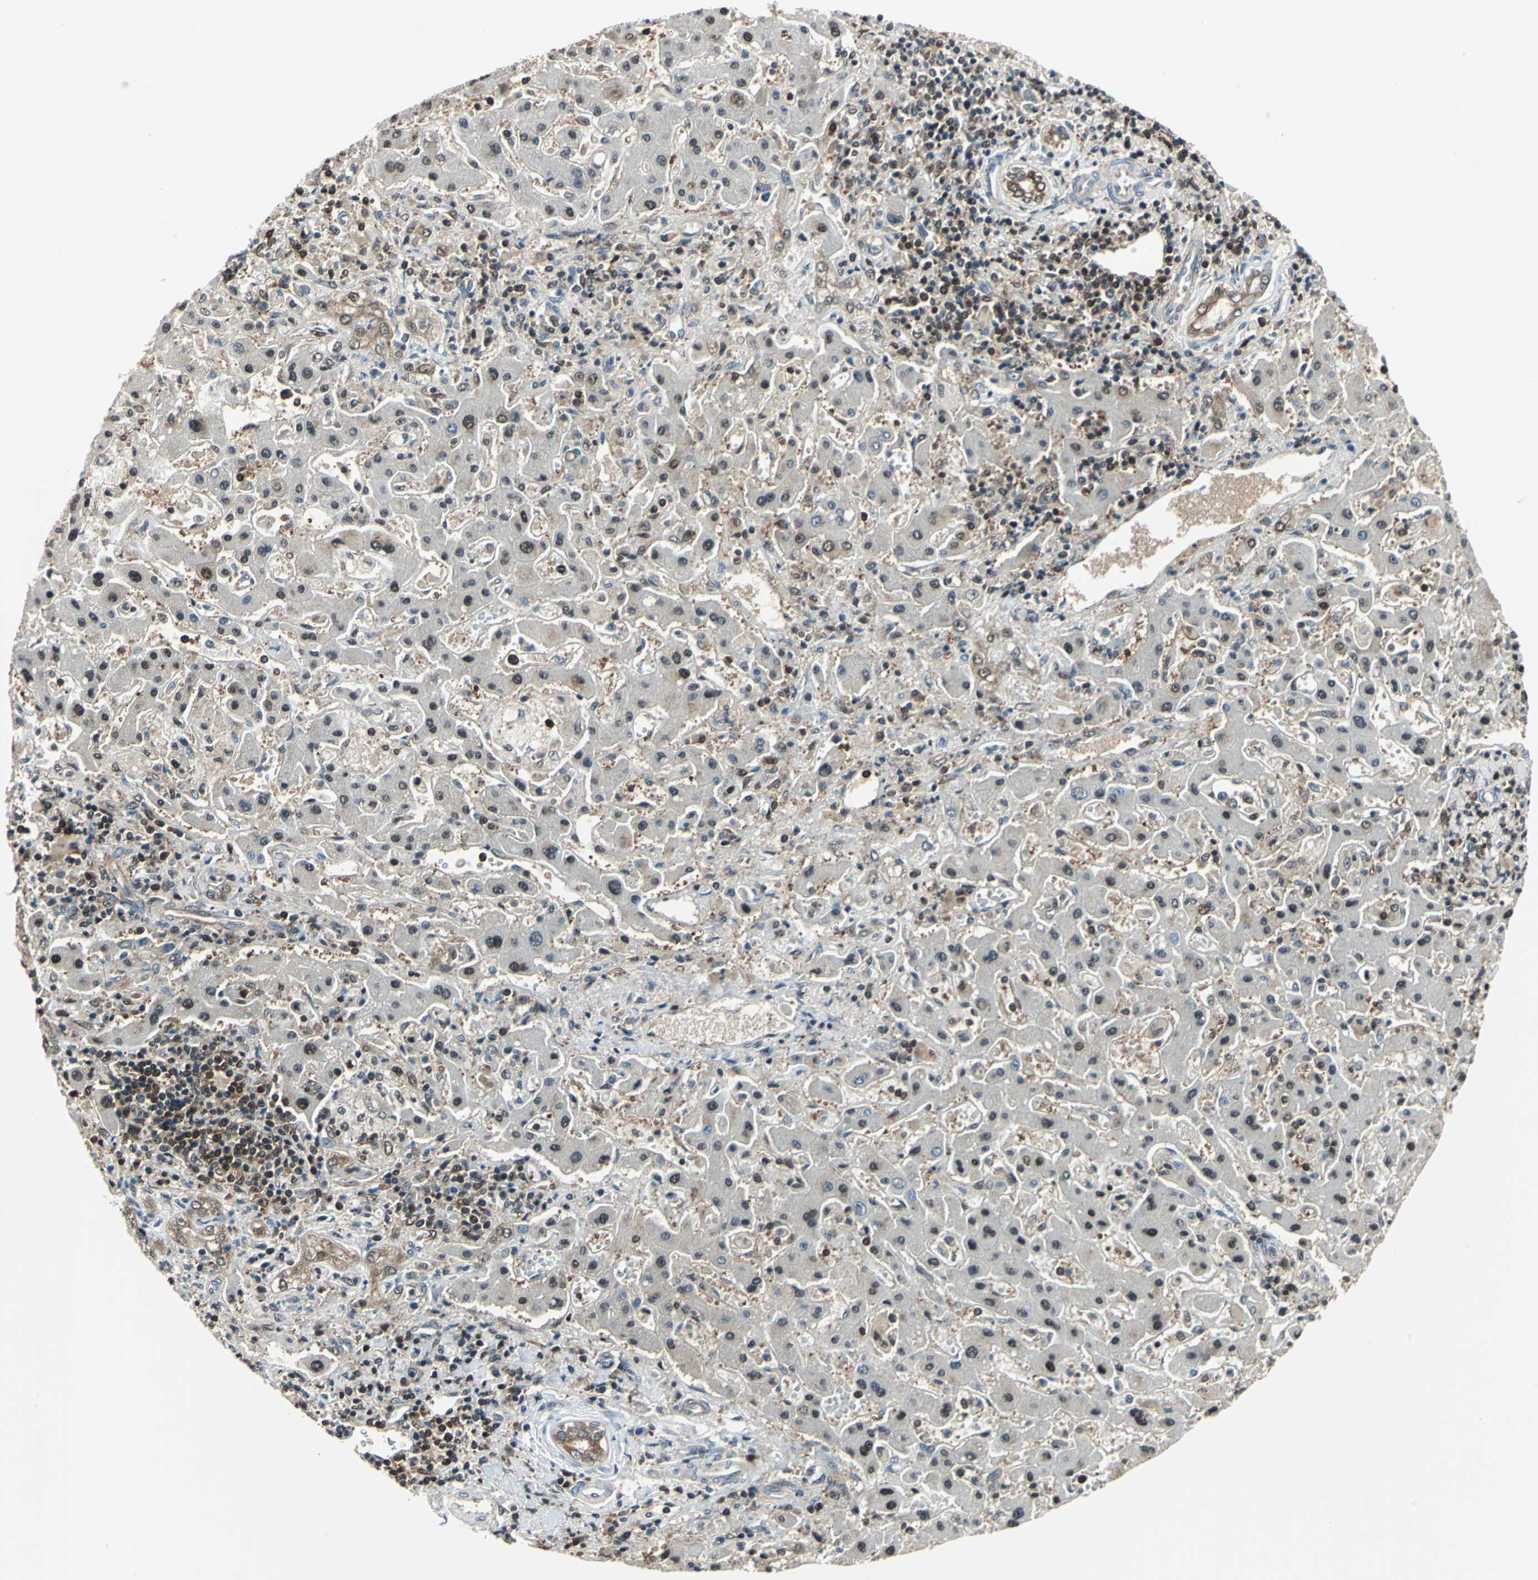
{"staining": {"intensity": "weak", "quantity": "25%-75%", "location": "cytoplasmic/membranous,nuclear"}, "tissue": "liver cancer", "cell_type": "Tumor cells", "image_type": "cancer", "snomed": [{"axis": "morphology", "description": "Cholangiocarcinoma"}, {"axis": "topography", "description": "Liver"}], "caption": "Immunohistochemistry micrograph of neoplastic tissue: human liver cancer stained using IHC reveals low levels of weak protein expression localized specifically in the cytoplasmic/membranous and nuclear of tumor cells, appearing as a cytoplasmic/membranous and nuclear brown color.", "gene": "PSME1", "patient": {"sex": "male", "age": 50}}